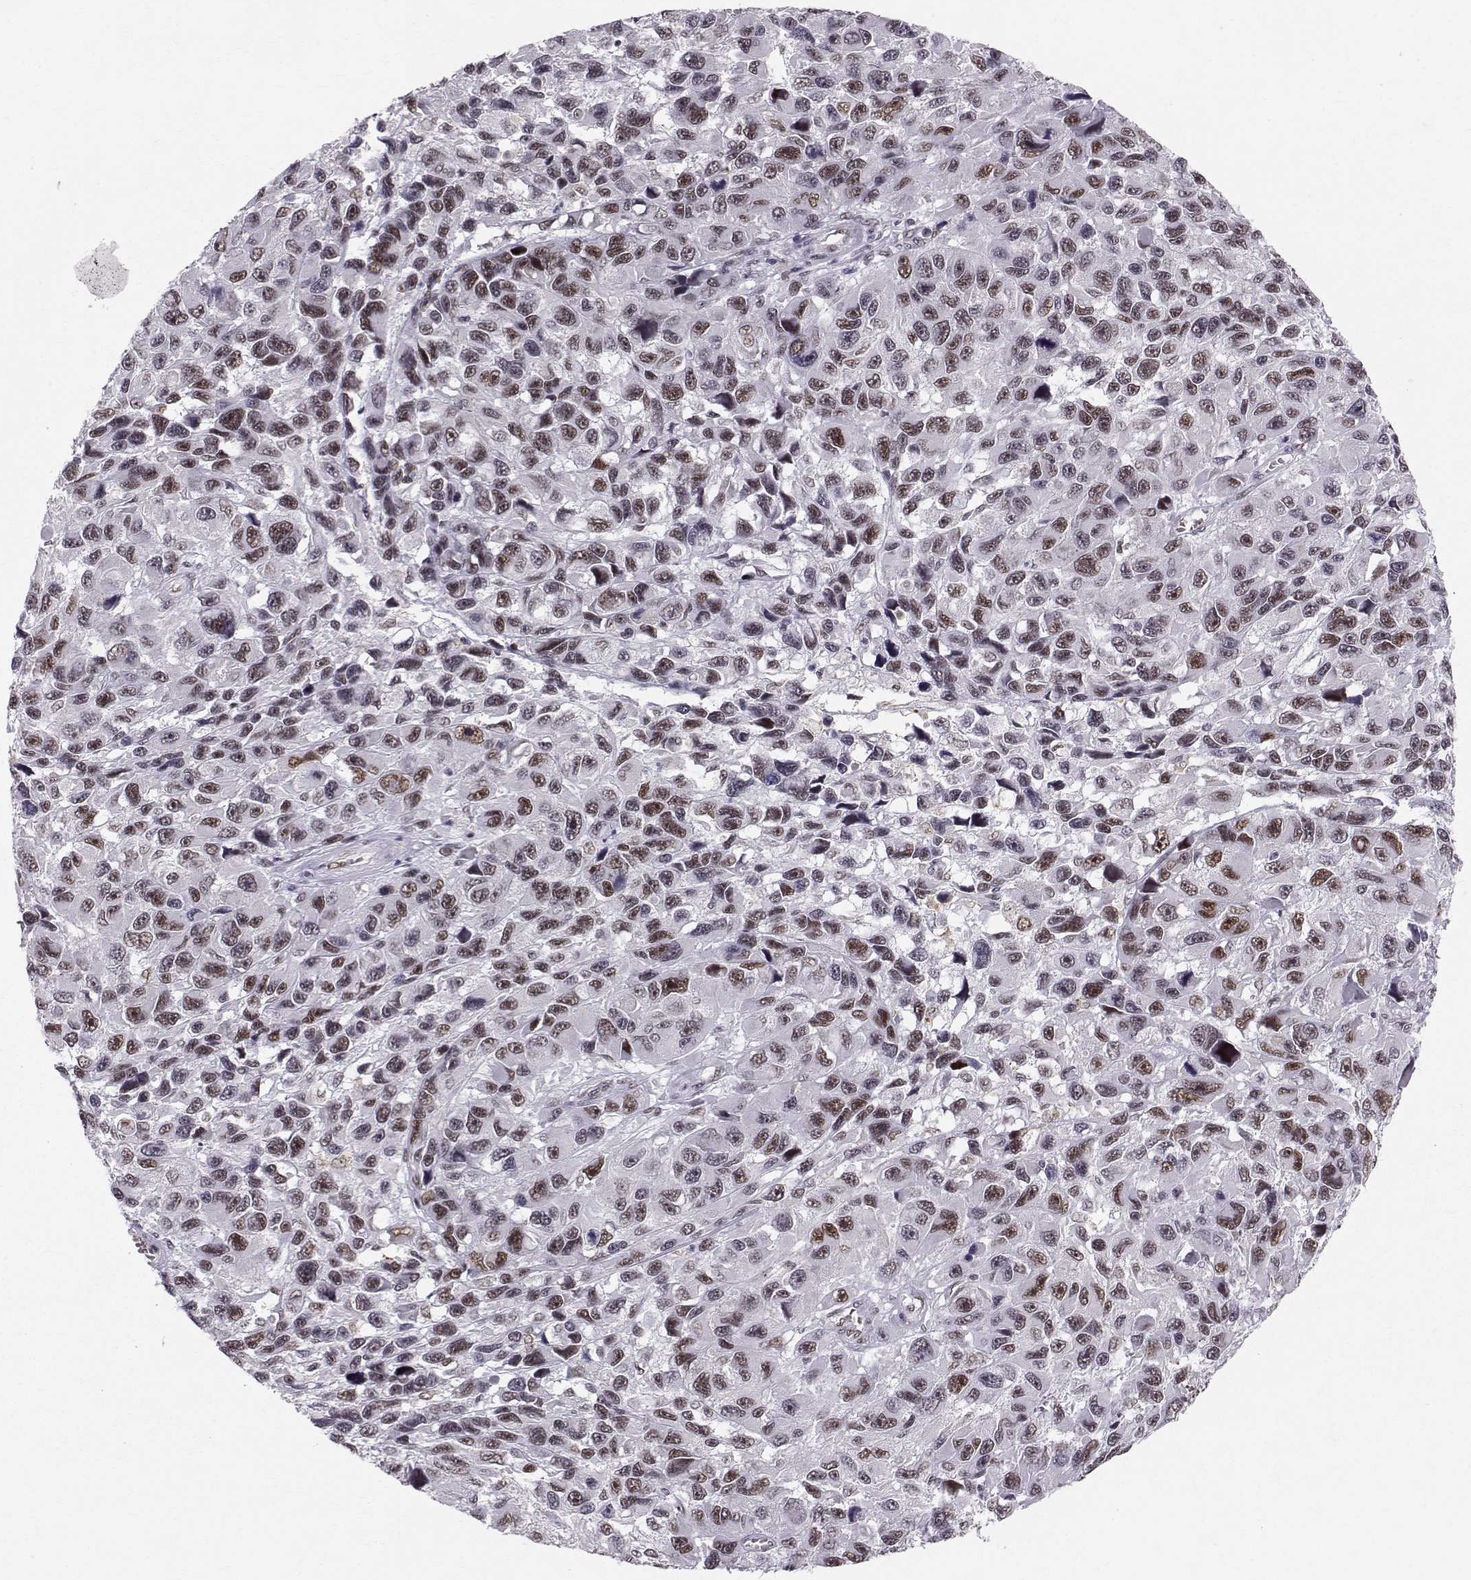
{"staining": {"intensity": "moderate", "quantity": "25%-75%", "location": "nuclear"}, "tissue": "melanoma", "cell_type": "Tumor cells", "image_type": "cancer", "snomed": [{"axis": "morphology", "description": "Malignant melanoma, NOS"}, {"axis": "topography", "description": "Skin"}], "caption": "A high-resolution photomicrograph shows IHC staining of malignant melanoma, which shows moderate nuclear staining in approximately 25%-75% of tumor cells.", "gene": "RPP38", "patient": {"sex": "male", "age": 53}}